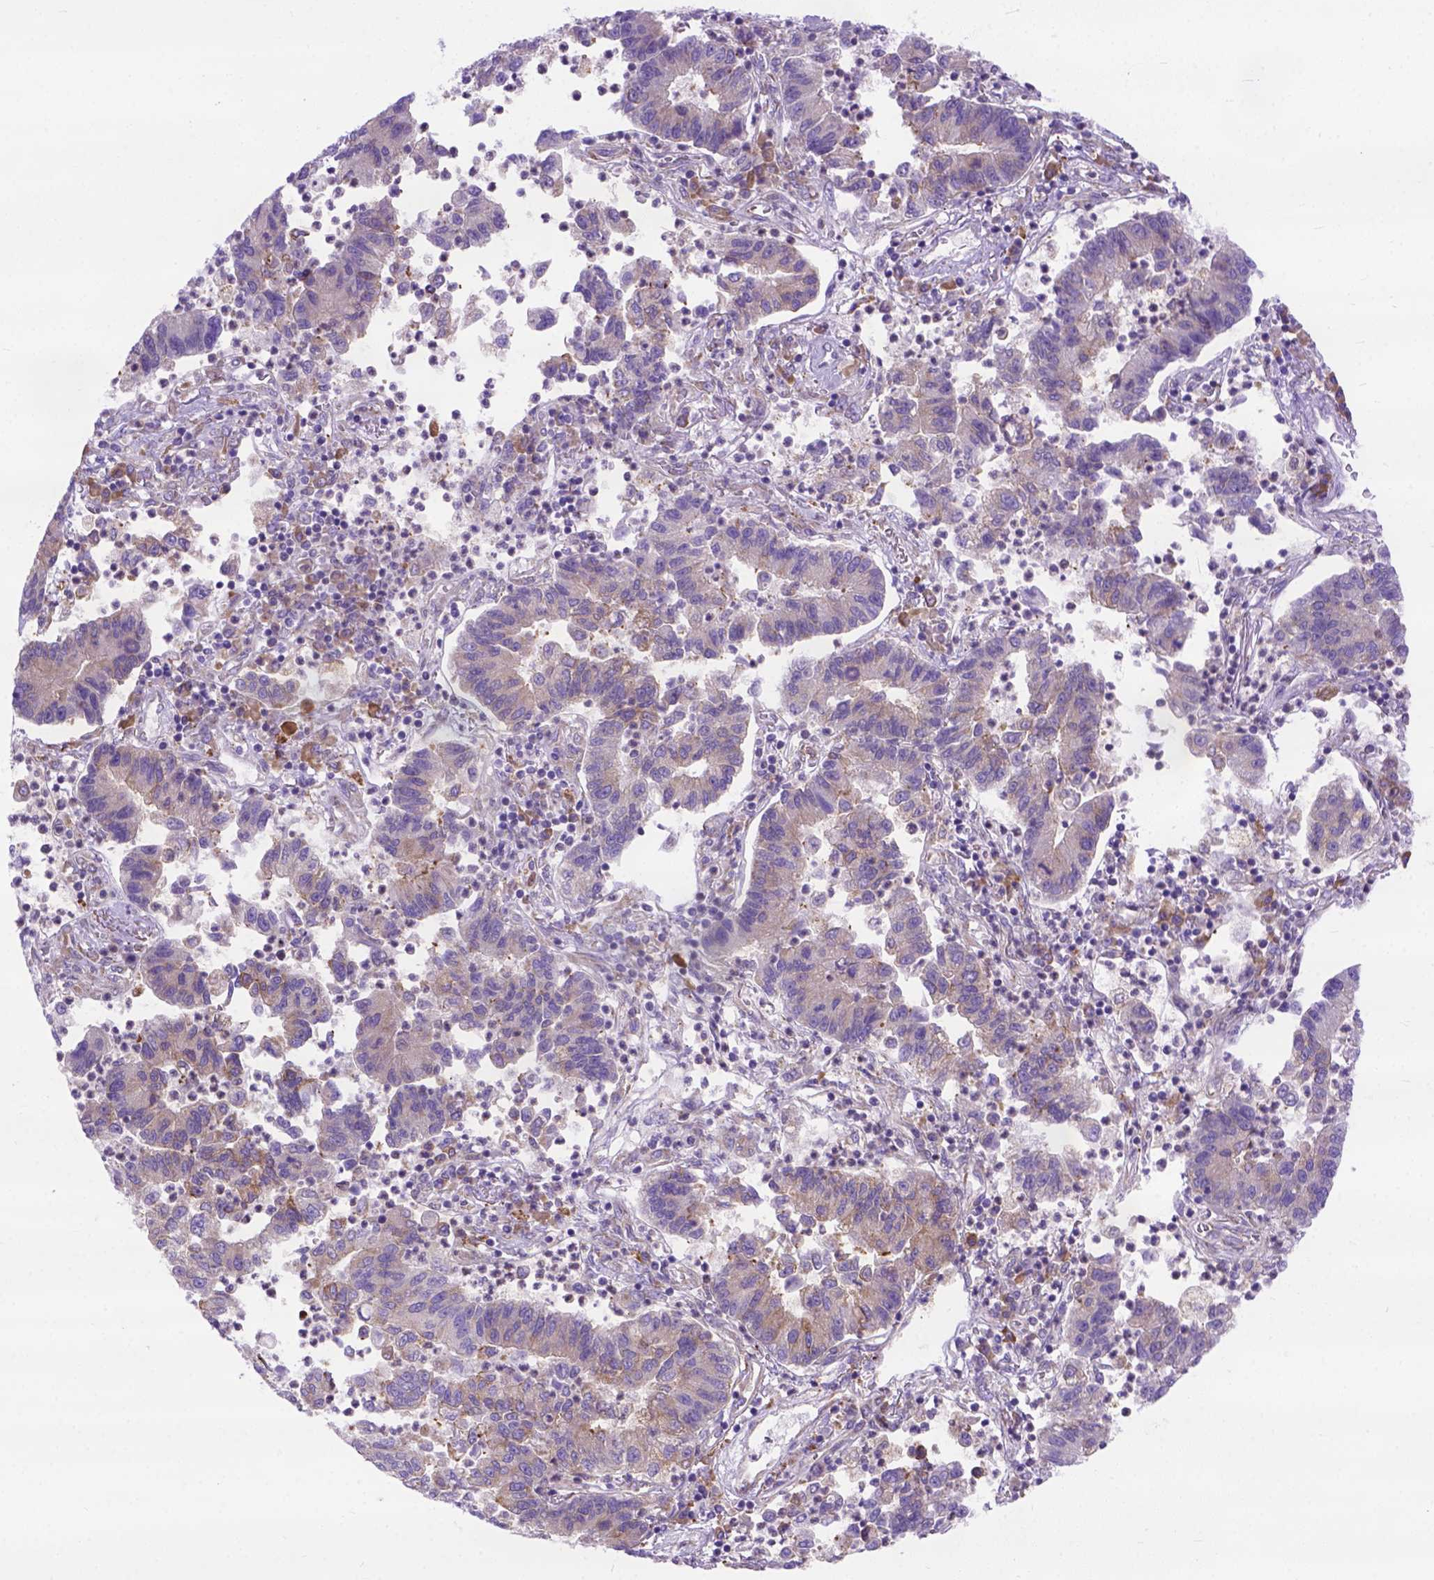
{"staining": {"intensity": "moderate", "quantity": "25%-75%", "location": "cytoplasmic/membranous"}, "tissue": "lung cancer", "cell_type": "Tumor cells", "image_type": "cancer", "snomed": [{"axis": "morphology", "description": "Adenocarcinoma, NOS"}, {"axis": "topography", "description": "Lung"}], "caption": "A micrograph showing moderate cytoplasmic/membranous staining in approximately 25%-75% of tumor cells in lung adenocarcinoma, as visualized by brown immunohistochemical staining.", "gene": "PLK4", "patient": {"sex": "female", "age": 57}}